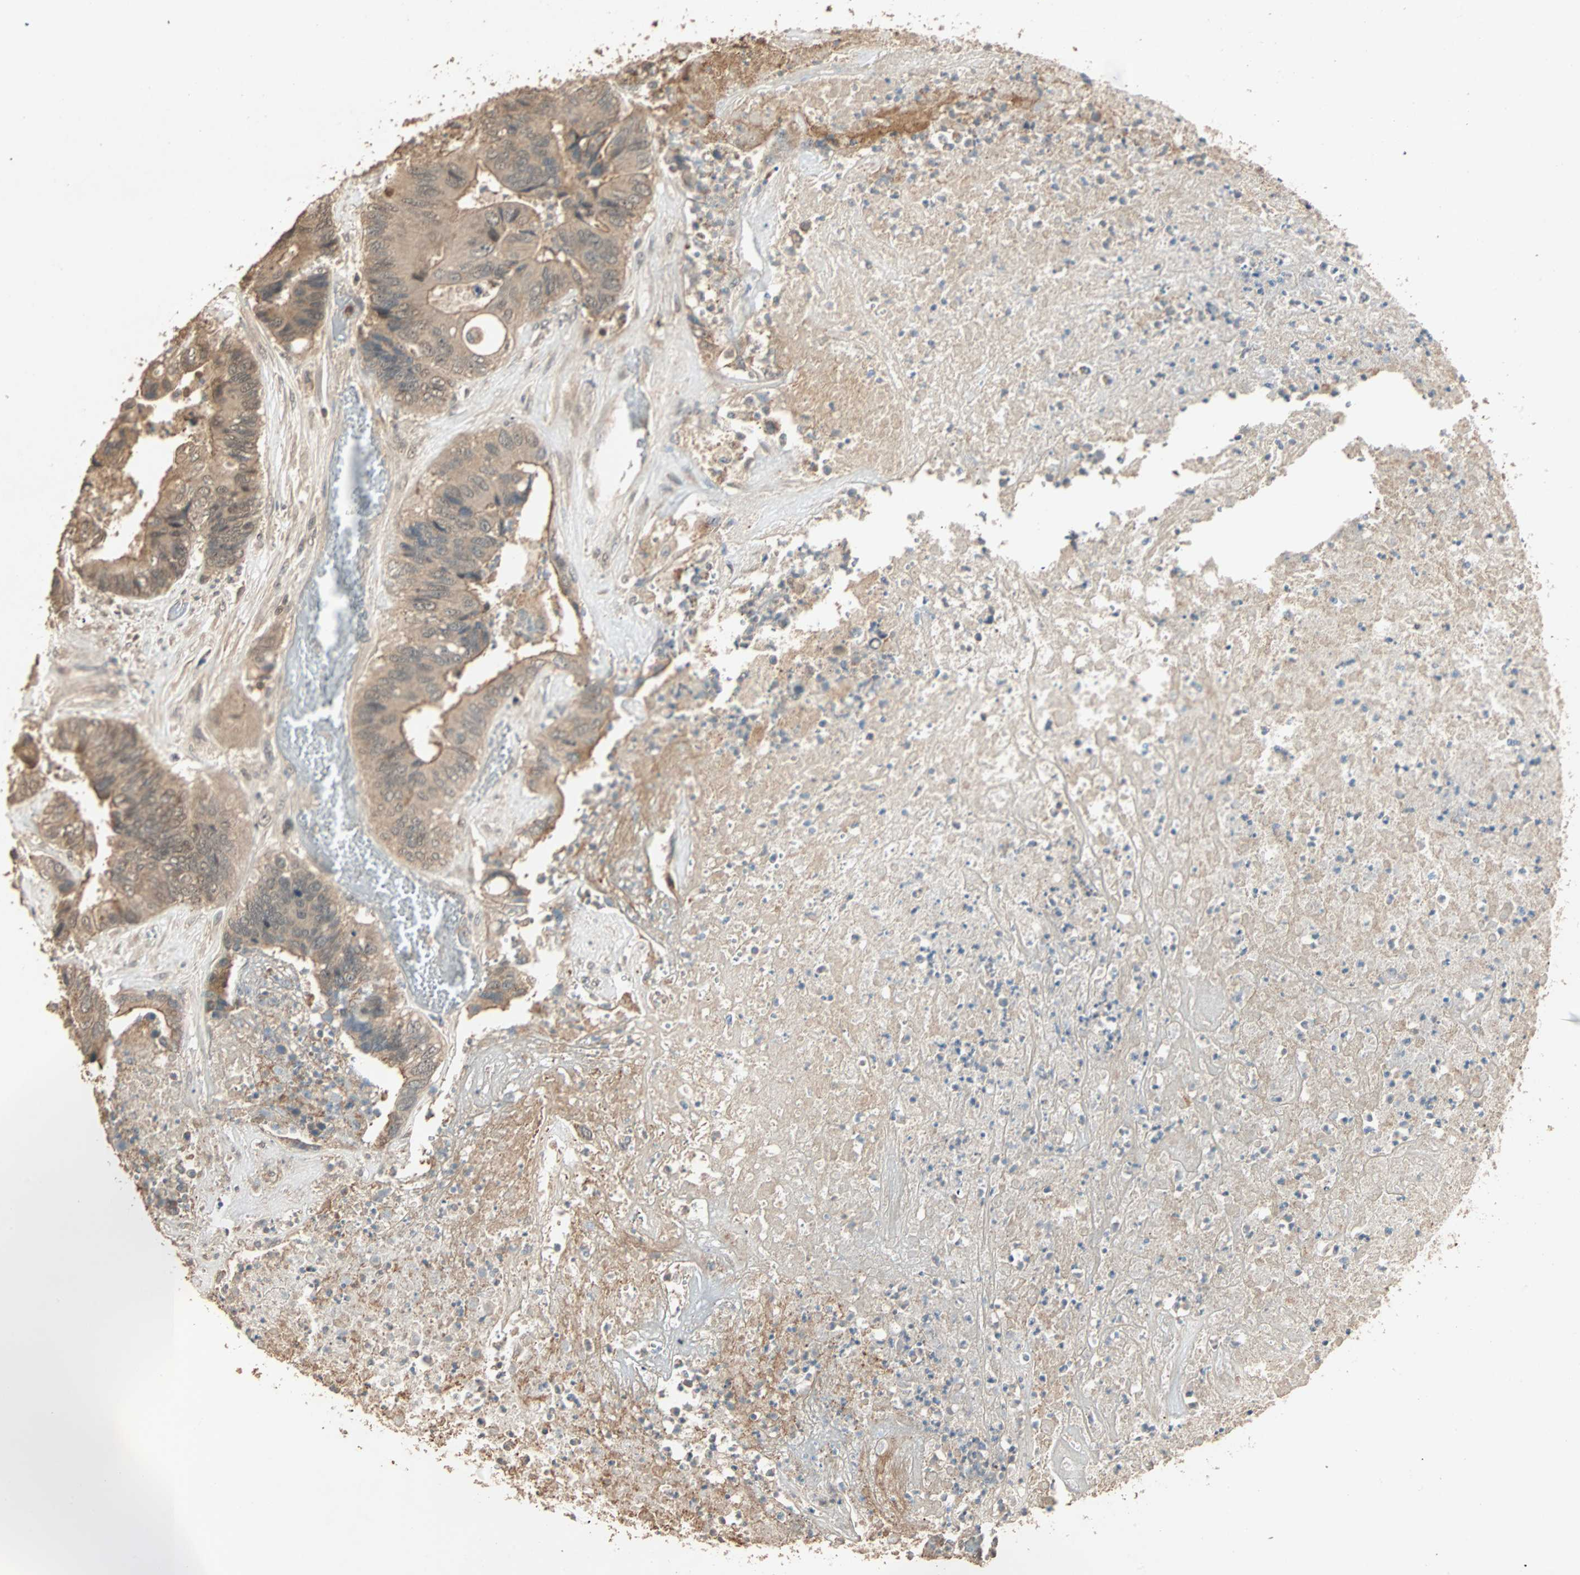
{"staining": {"intensity": "moderate", "quantity": ">75%", "location": "cytoplasmic/membranous,nuclear"}, "tissue": "colorectal cancer", "cell_type": "Tumor cells", "image_type": "cancer", "snomed": [{"axis": "morphology", "description": "Adenocarcinoma, NOS"}, {"axis": "topography", "description": "Rectum"}], "caption": "This is a photomicrograph of immunohistochemistry (IHC) staining of adenocarcinoma (colorectal), which shows moderate positivity in the cytoplasmic/membranous and nuclear of tumor cells.", "gene": "ZBTB33", "patient": {"sex": "male", "age": 55}}